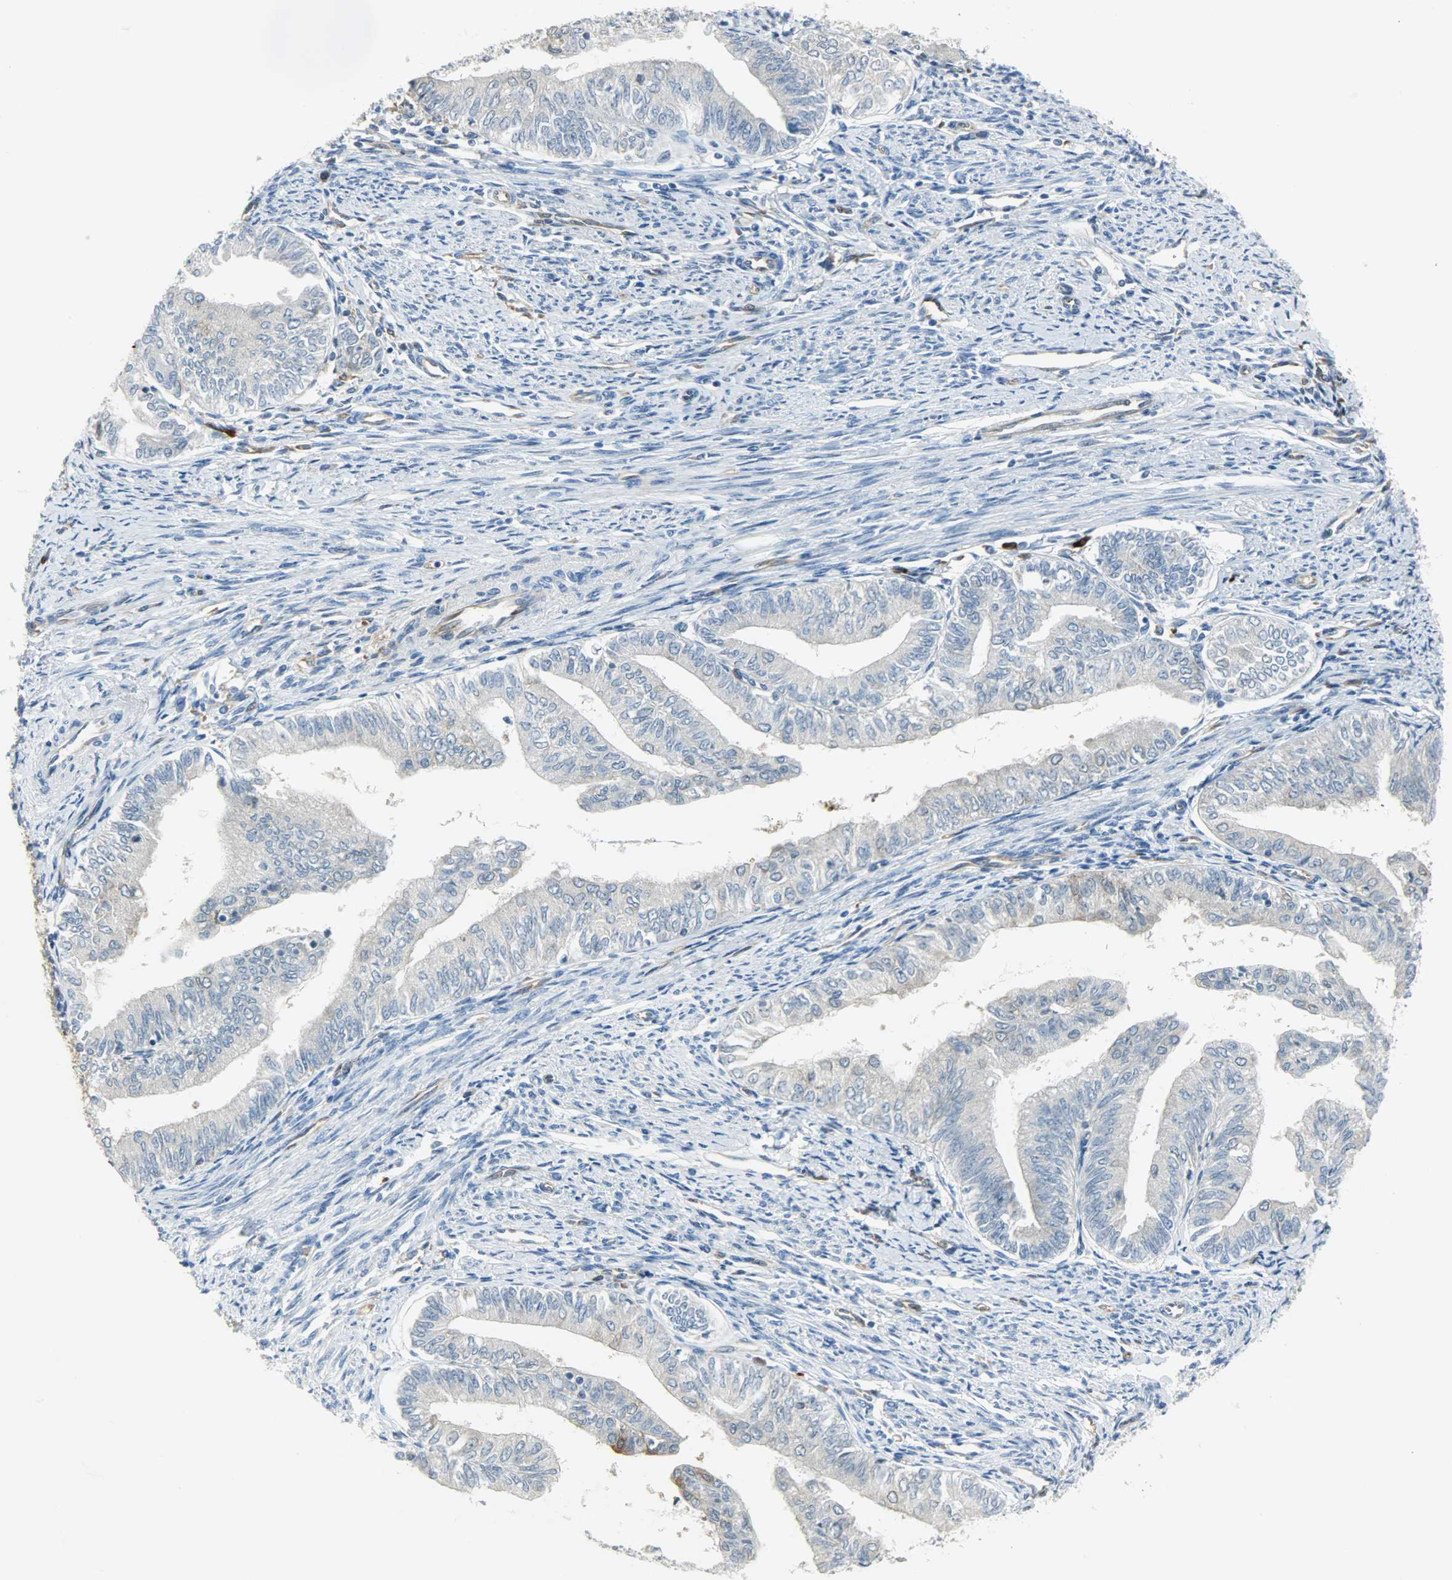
{"staining": {"intensity": "negative", "quantity": "none", "location": "none"}, "tissue": "endometrial cancer", "cell_type": "Tumor cells", "image_type": "cancer", "snomed": [{"axis": "morphology", "description": "Adenocarcinoma, NOS"}, {"axis": "topography", "description": "Endometrium"}], "caption": "Human adenocarcinoma (endometrial) stained for a protein using immunohistochemistry (IHC) displays no positivity in tumor cells.", "gene": "WARS1", "patient": {"sex": "female", "age": 66}}